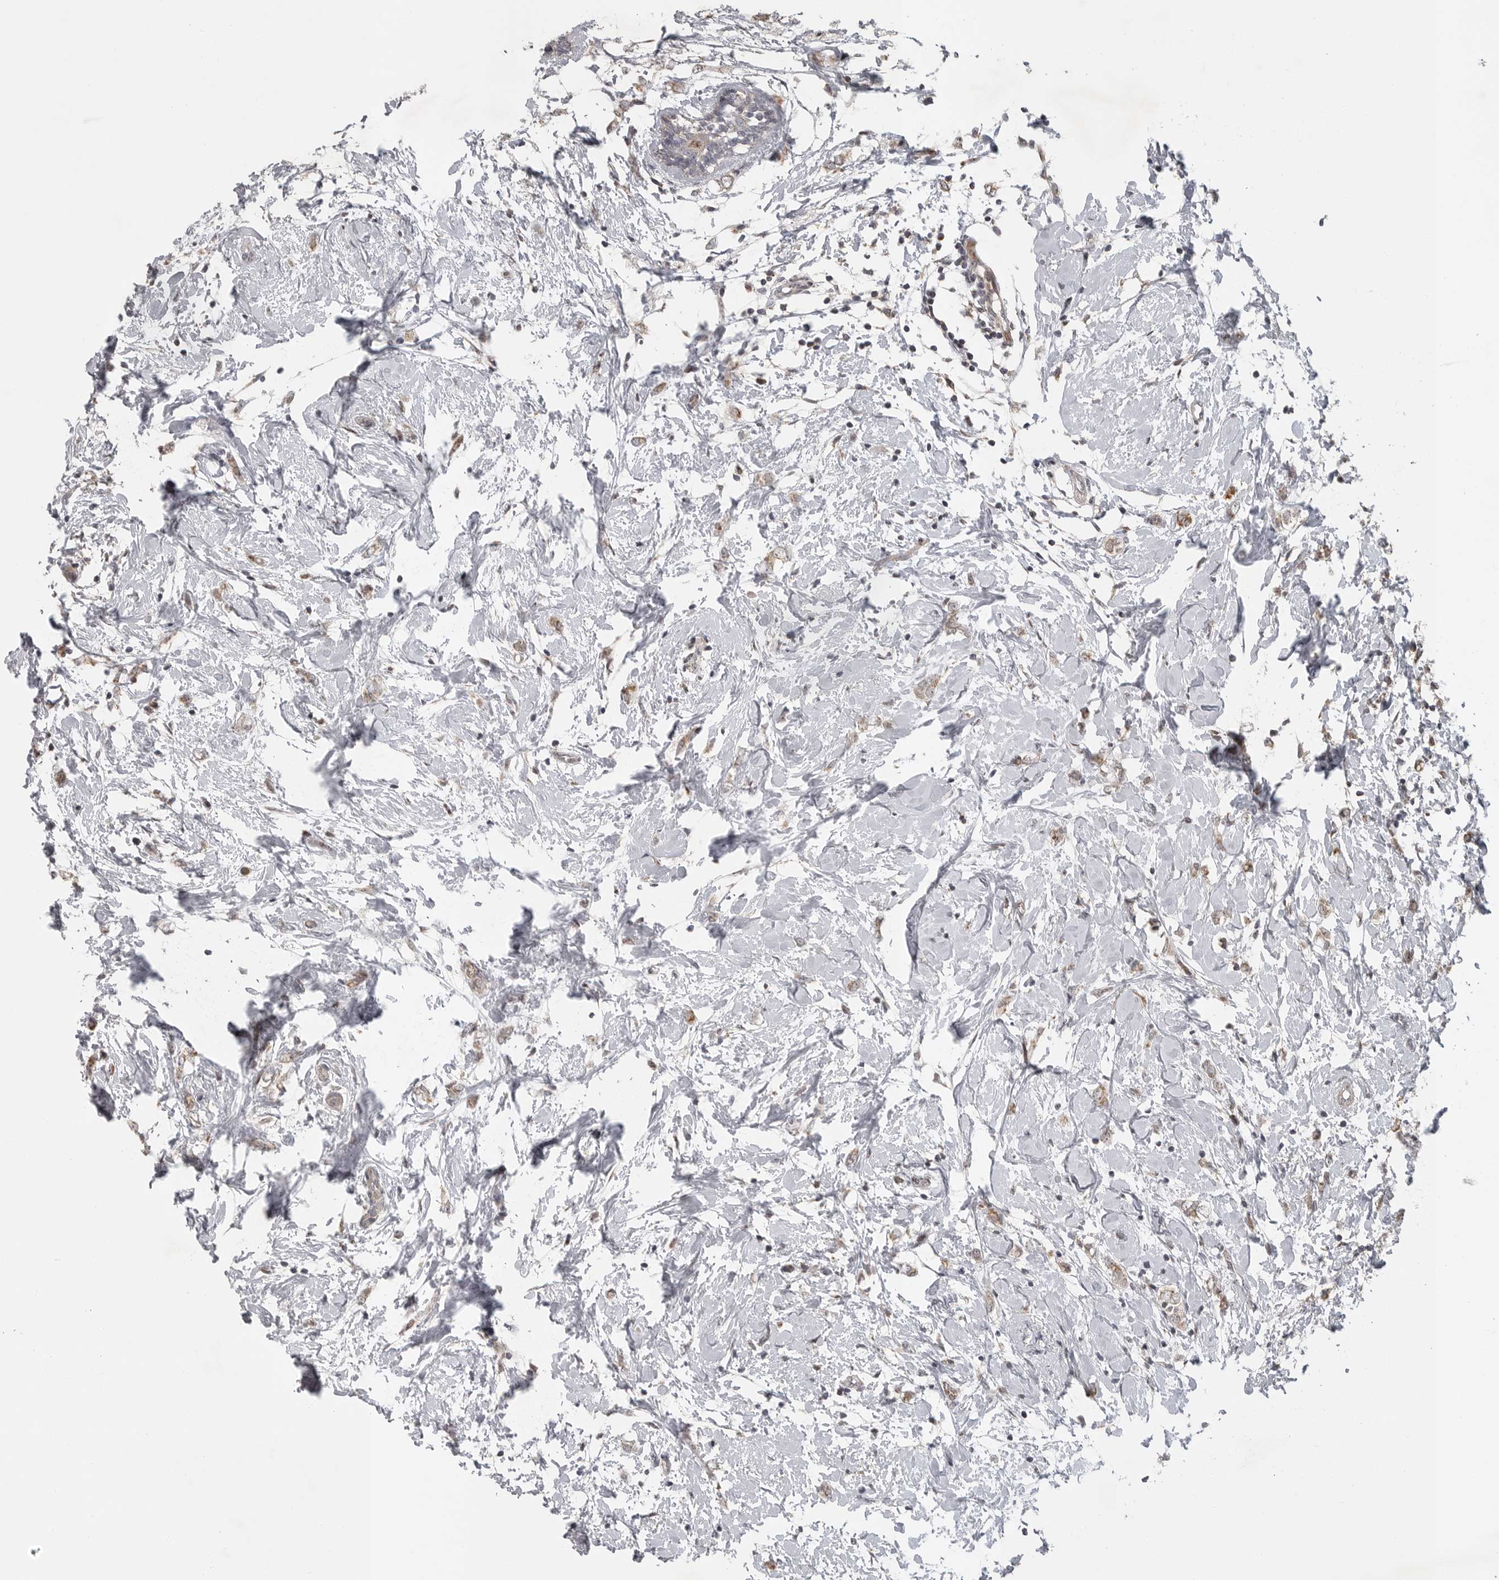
{"staining": {"intensity": "weak", "quantity": ">75%", "location": "cytoplasmic/membranous,nuclear"}, "tissue": "breast cancer", "cell_type": "Tumor cells", "image_type": "cancer", "snomed": [{"axis": "morphology", "description": "Normal tissue, NOS"}, {"axis": "morphology", "description": "Lobular carcinoma"}, {"axis": "topography", "description": "Breast"}], "caption": "Protein expression analysis of lobular carcinoma (breast) reveals weak cytoplasmic/membranous and nuclear expression in about >75% of tumor cells.", "gene": "POLE2", "patient": {"sex": "female", "age": 47}}